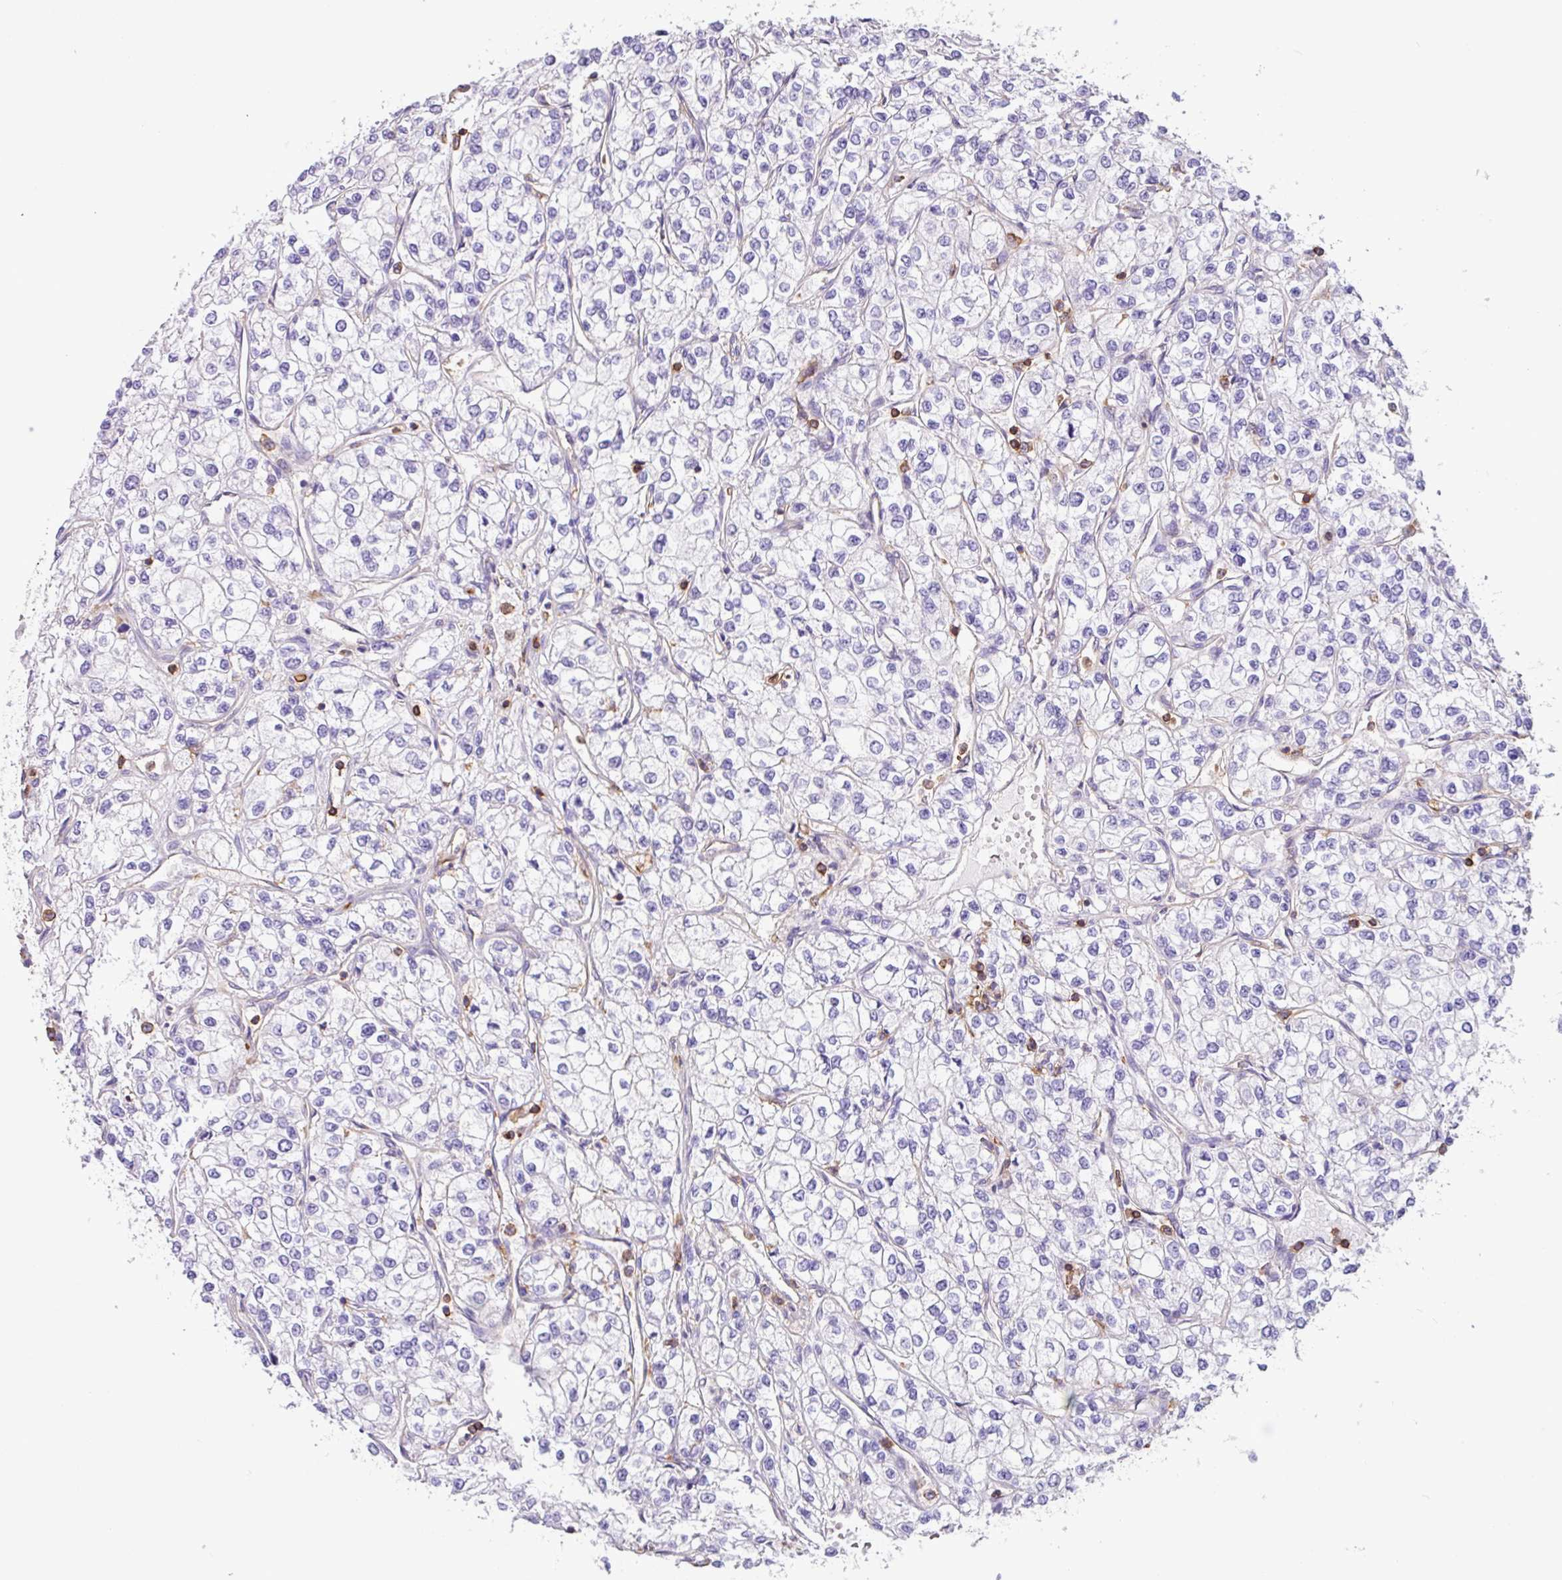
{"staining": {"intensity": "negative", "quantity": "none", "location": "none"}, "tissue": "renal cancer", "cell_type": "Tumor cells", "image_type": "cancer", "snomed": [{"axis": "morphology", "description": "Adenocarcinoma, NOS"}, {"axis": "topography", "description": "Kidney"}], "caption": "The immunohistochemistry micrograph has no significant staining in tumor cells of renal adenocarcinoma tissue.", "gene": "PPP1R18", "patient": {"sex": "male", "age": 80}}